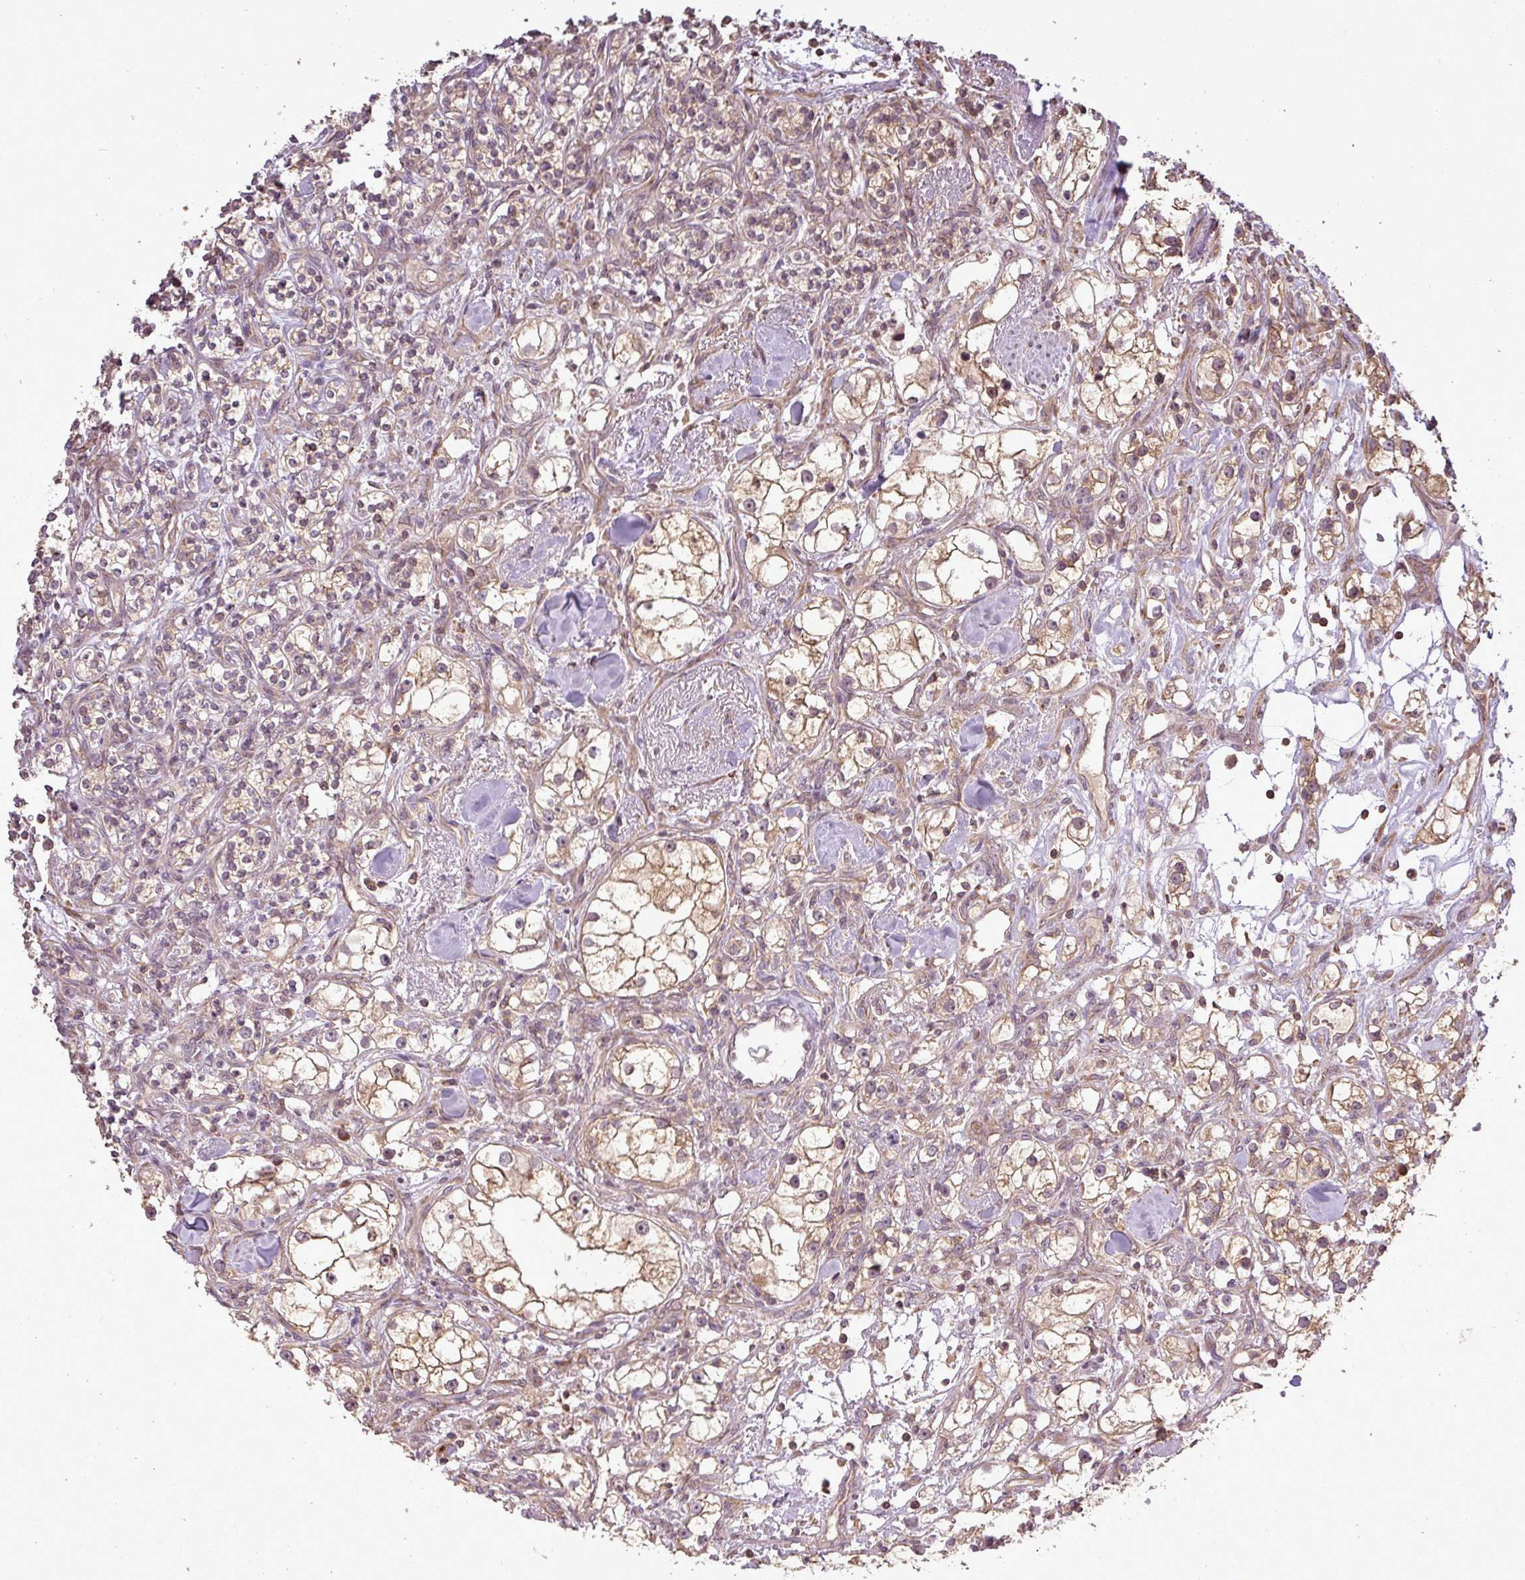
{"staining": {"intensity": "weak", "quantity": ">75%", "location": "cytoplasmic/membranous"}, "tissue": "renal cancer", "cell_type": "Tumor cells", "image_type": "cancer", "snomed": [{"axis": "morphology", "description": "Adenocarcinoma, NOS"}, {"axis": "topography", "description": "Kidney"}], "caption": "Immunohistochemistry photomicrograph of human adenocarcinoma (renal) stained for a protein (brown), which displays low levels of weak cytoplasmic/membranous positivity in about >75% of tumor cells.", "gene": "FAIM", "patient": {"sex": "male", "age": 77}}